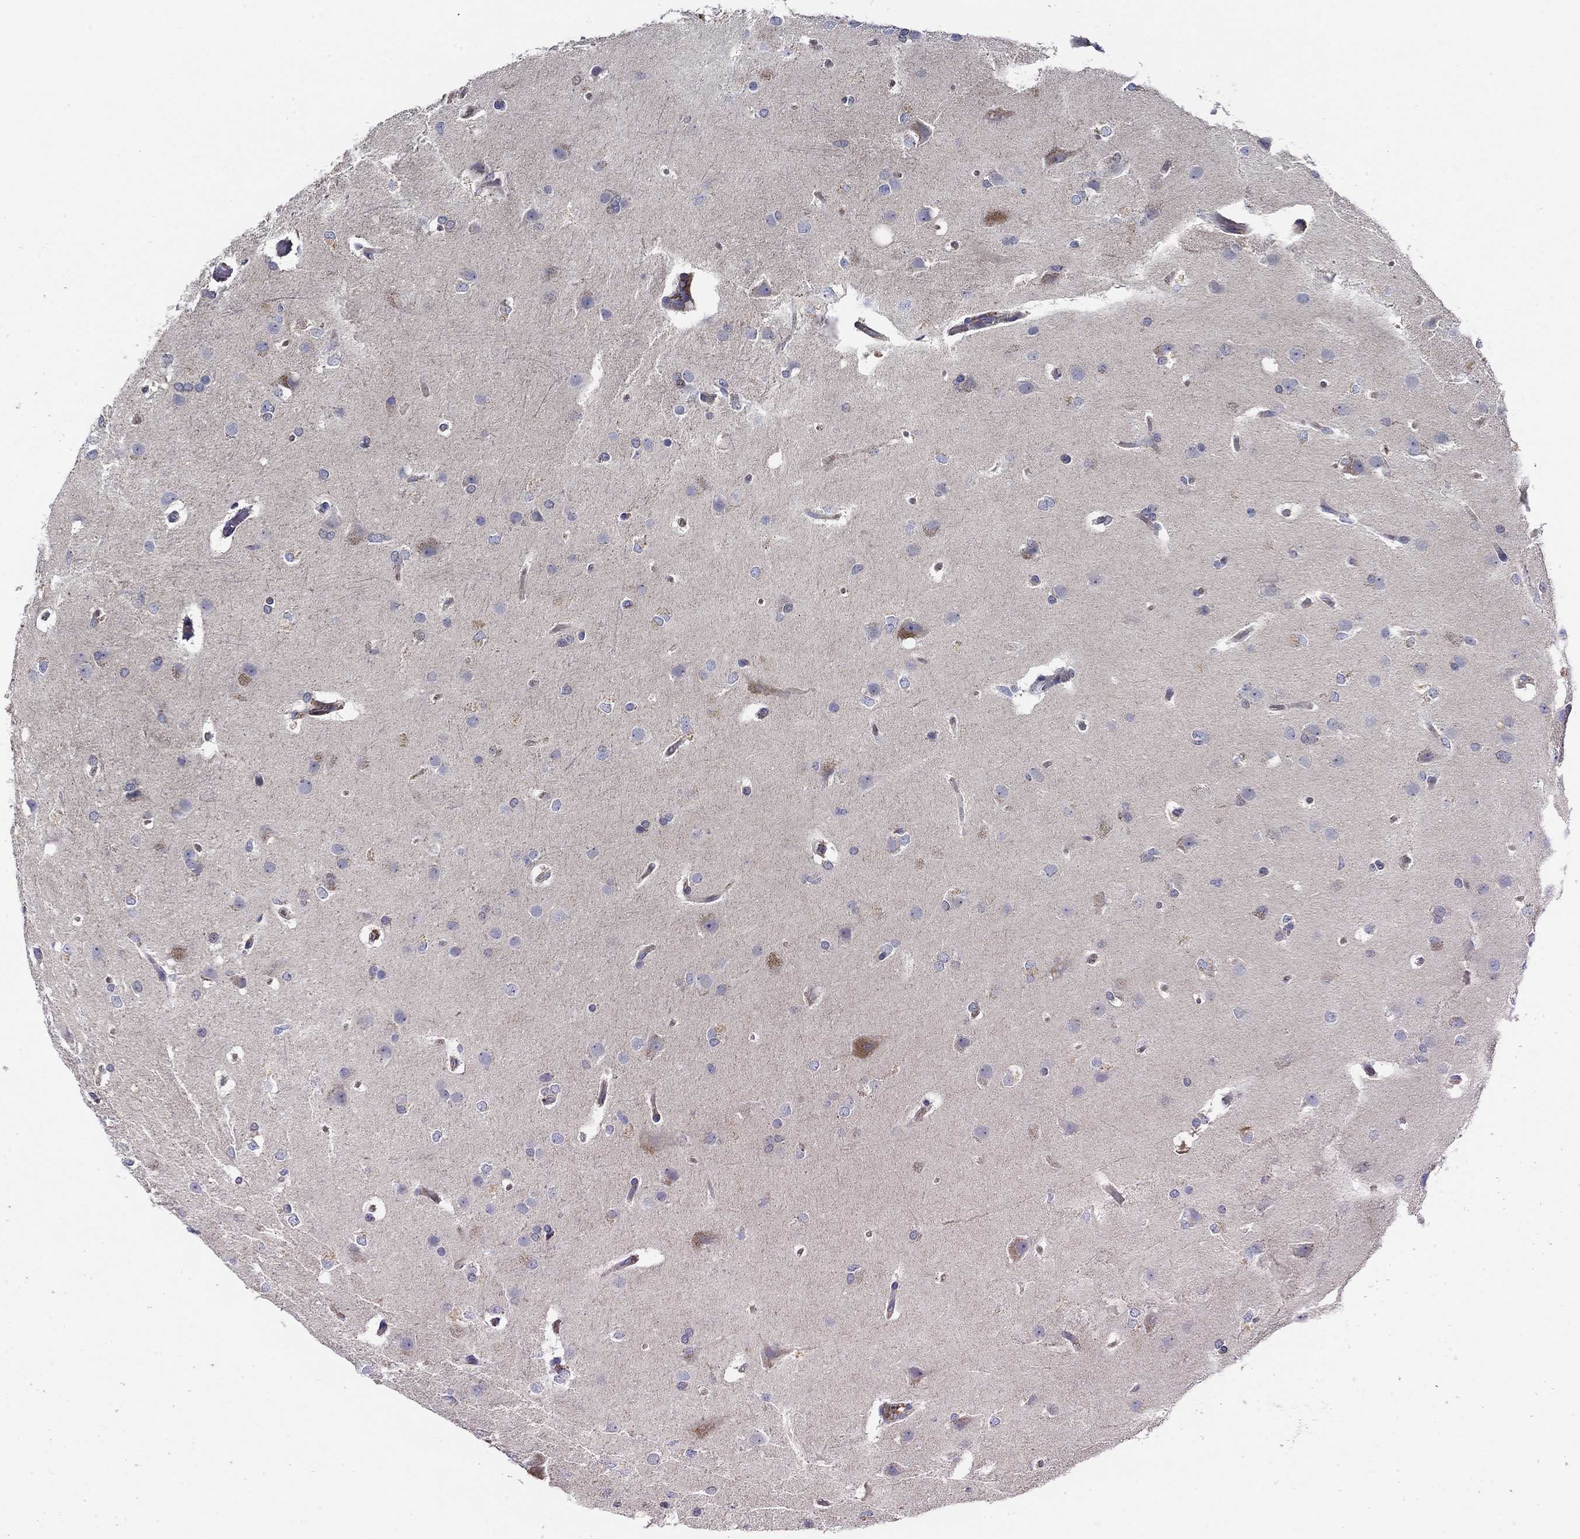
{"staining": {"intensity": "moderate", "quantity": "<25%", "location": "cytoplasmic/membranous"}, "tissue": "glioma", "cell_type": "Tumor cells", "image_type": "cancer", "snomed": [{"axis": "morphology", "description": "Glioma, malignant, High grade"}, {"axis": "topography", "description": "Brain"}], "caption": "Moderate cytoplasmic/membranous staining for a protein is present in approximately <25% of tumor cells of malignant glioma (high-grade) using immunohistochemistry.", "gene": "CFAP61", "patient": {"sex": "male", "age": 68}}